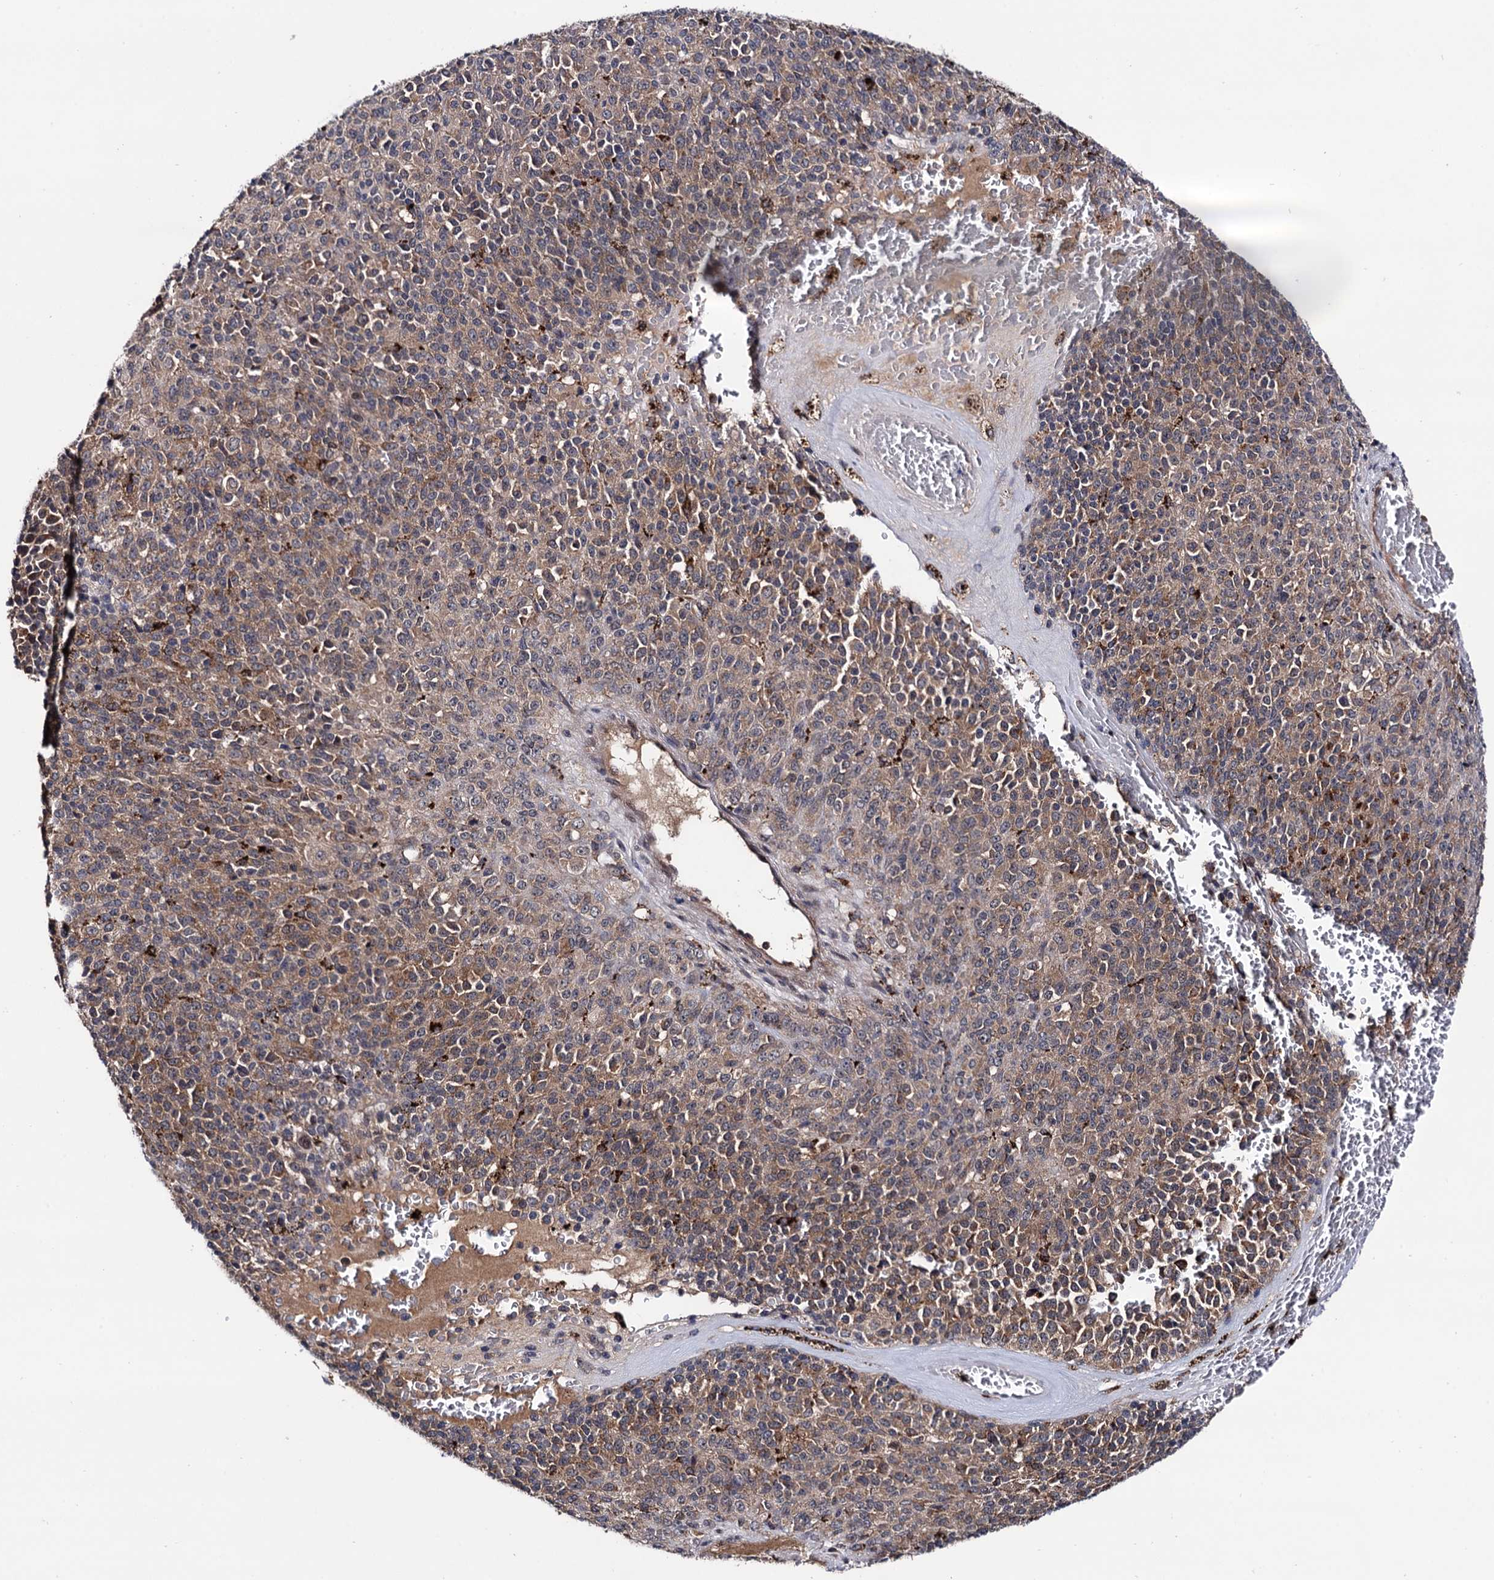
{"staining": {"intensity": "moderate", "quantity": ">75%", "location": "cytoplasmic/membranous"}, "tissue": "melanoma", "cell_type": "Tumor cells", "image_type": "cancer", "snomed": [{"axis": "morphology", "description": "Malignant melanoma, Metastatic site"}, {"axis": "topography", "description": "Brain"}], "caption": "Moderate cytoplasmic/membranous protein positivity is present in approximately >75% of tumor cells in malignant melanoma (metastatic site).", "gene": "MICAL2", "patient": {"sex": "female", "age": 56}}